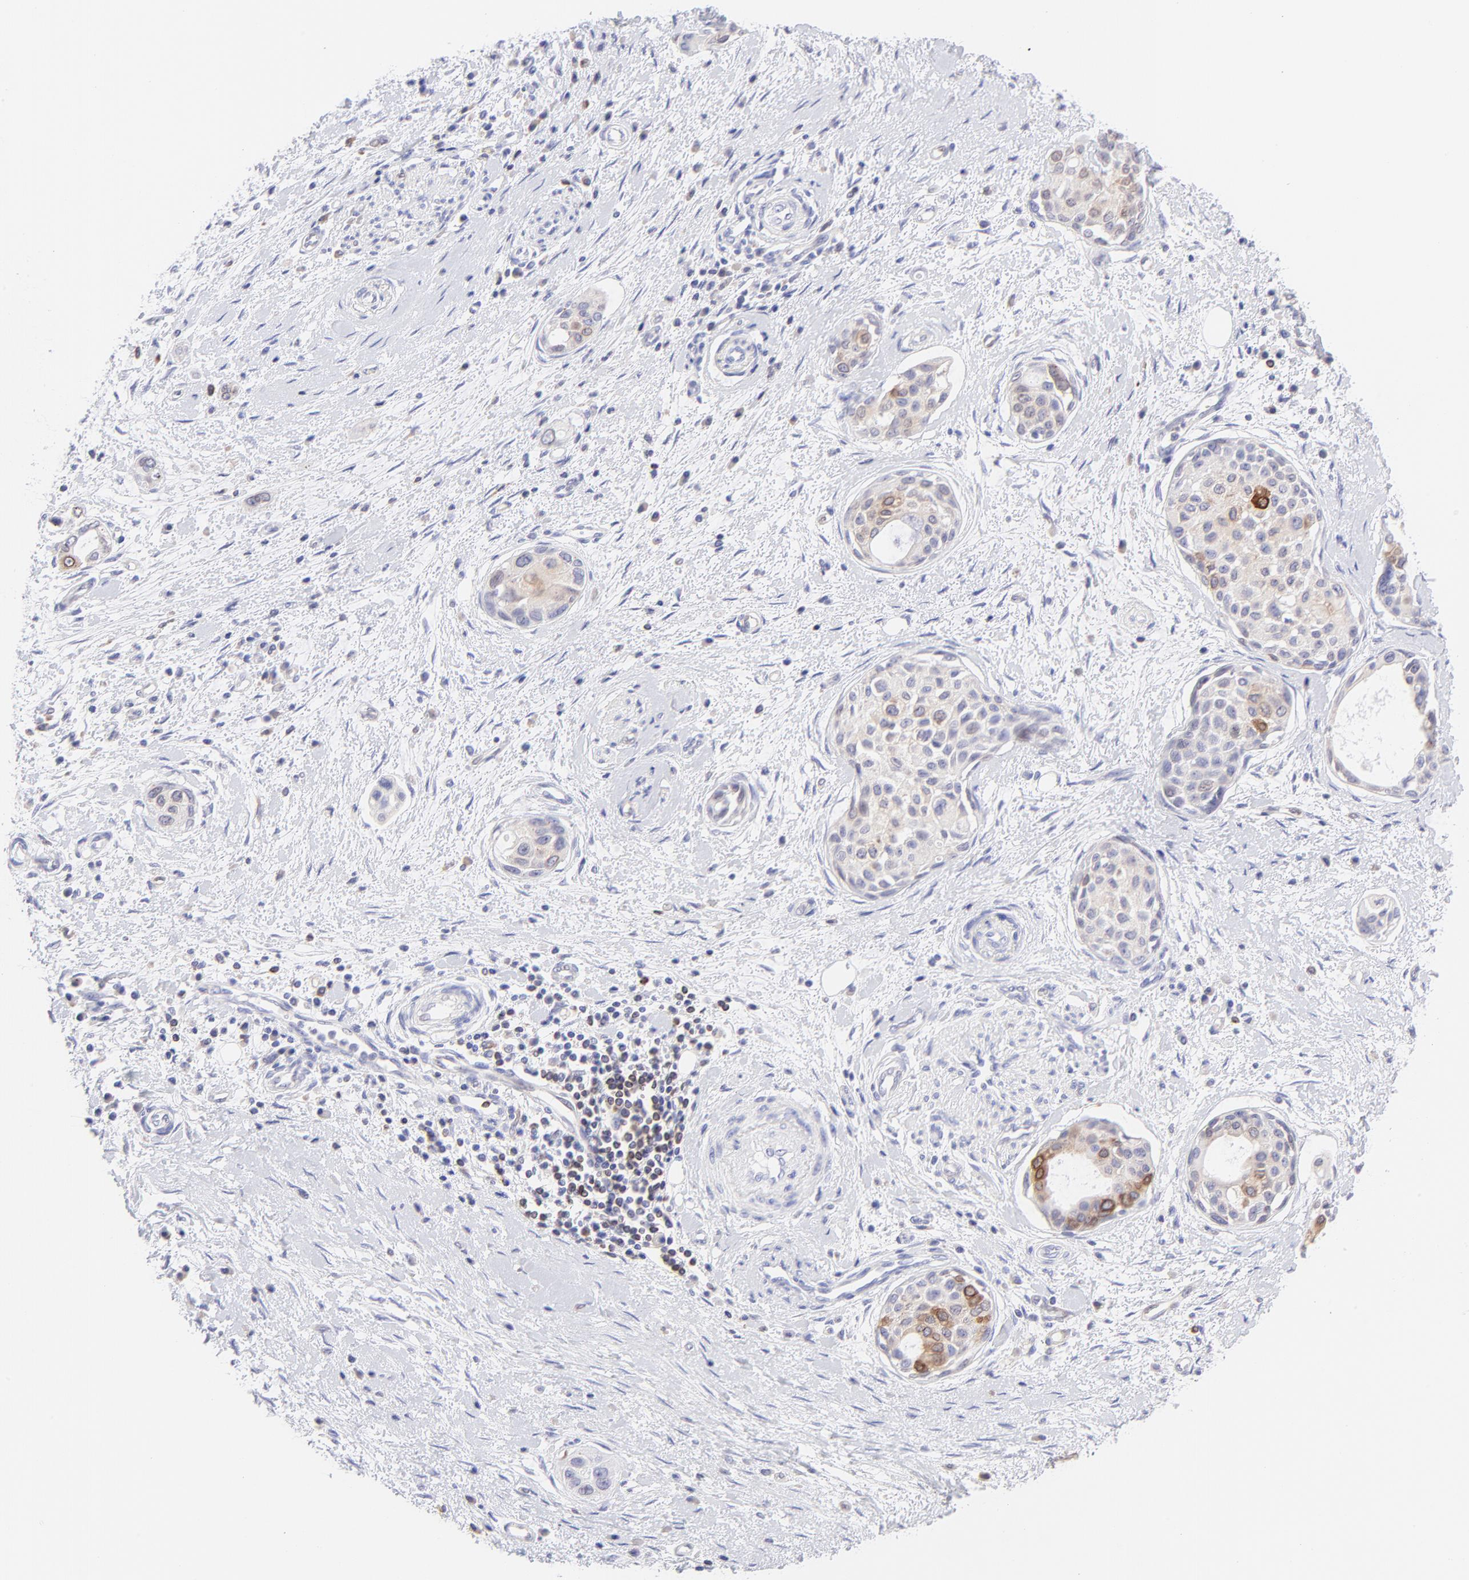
{"staining": {"intensity": "weak", "quantity": "25%-75%", "location": "cytoplasmic/membranous"}, "tissue": "pancreatic cancer", "cell_type": "Tumor cells", "image_type": "cancer", "snomed": [{"axis": "morphology", "description": "Adenocarcinoma, NOS"}, {"axis": "topography", "description": "Pancreas"}], "caption": "DAB (3,3'-diaminobenzidine) immunohistochemical staining of pancreatic cancer exhibits weak cytoplasmic/membranous protein expression in about 25%-75% of tumor cells. (DAB (3,3'-diaminobenzidine) IHC, brown staining for protein, blue staining for nuclei).", "gene": "IRAG2", "patient": {"sex": "female", "age": 60}}